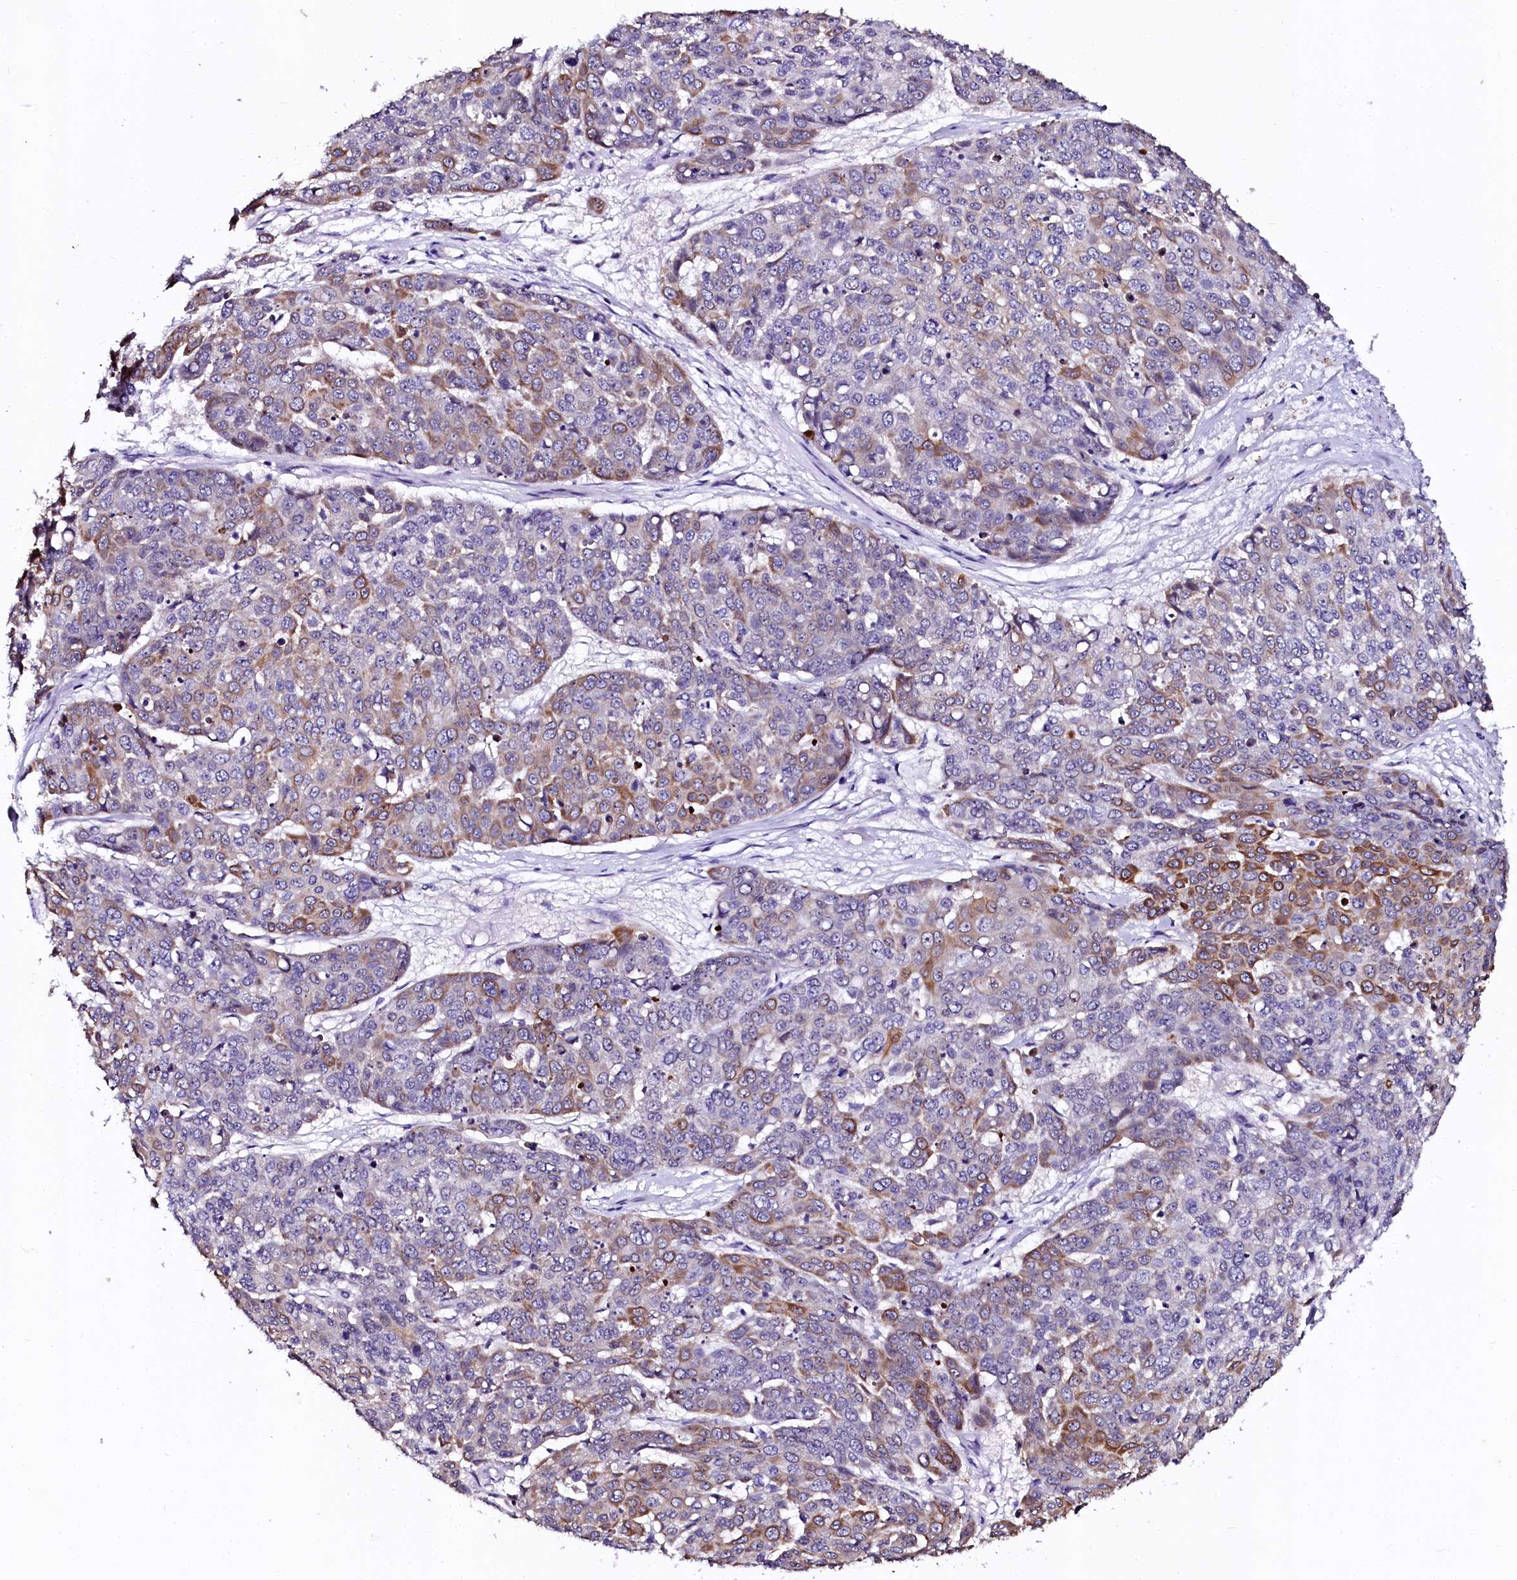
{"staining": {"intensity": "moderate", "quantity": "<25%", "location": "cytoplasmic/membranous"}, "tissue": "skin cancer", "cell_type": "Tumor cells", "image_type": "cancer", "snomed": [{"axis": "morphology", "description": "Squamous cell carcinoma, NOS"}, {"axis": "topography", "description": "Skin"}], "caption": "Protein staining of skin cancer tissue demonstrates moderate cytoplasmic/membranous positivity in about <25% of tumor cells. The protein of interest is shown in brown color, while the nuclei are stained blue.", "gene": "CTDSPL2", "patient": {"sex": "male", "age": 71}}